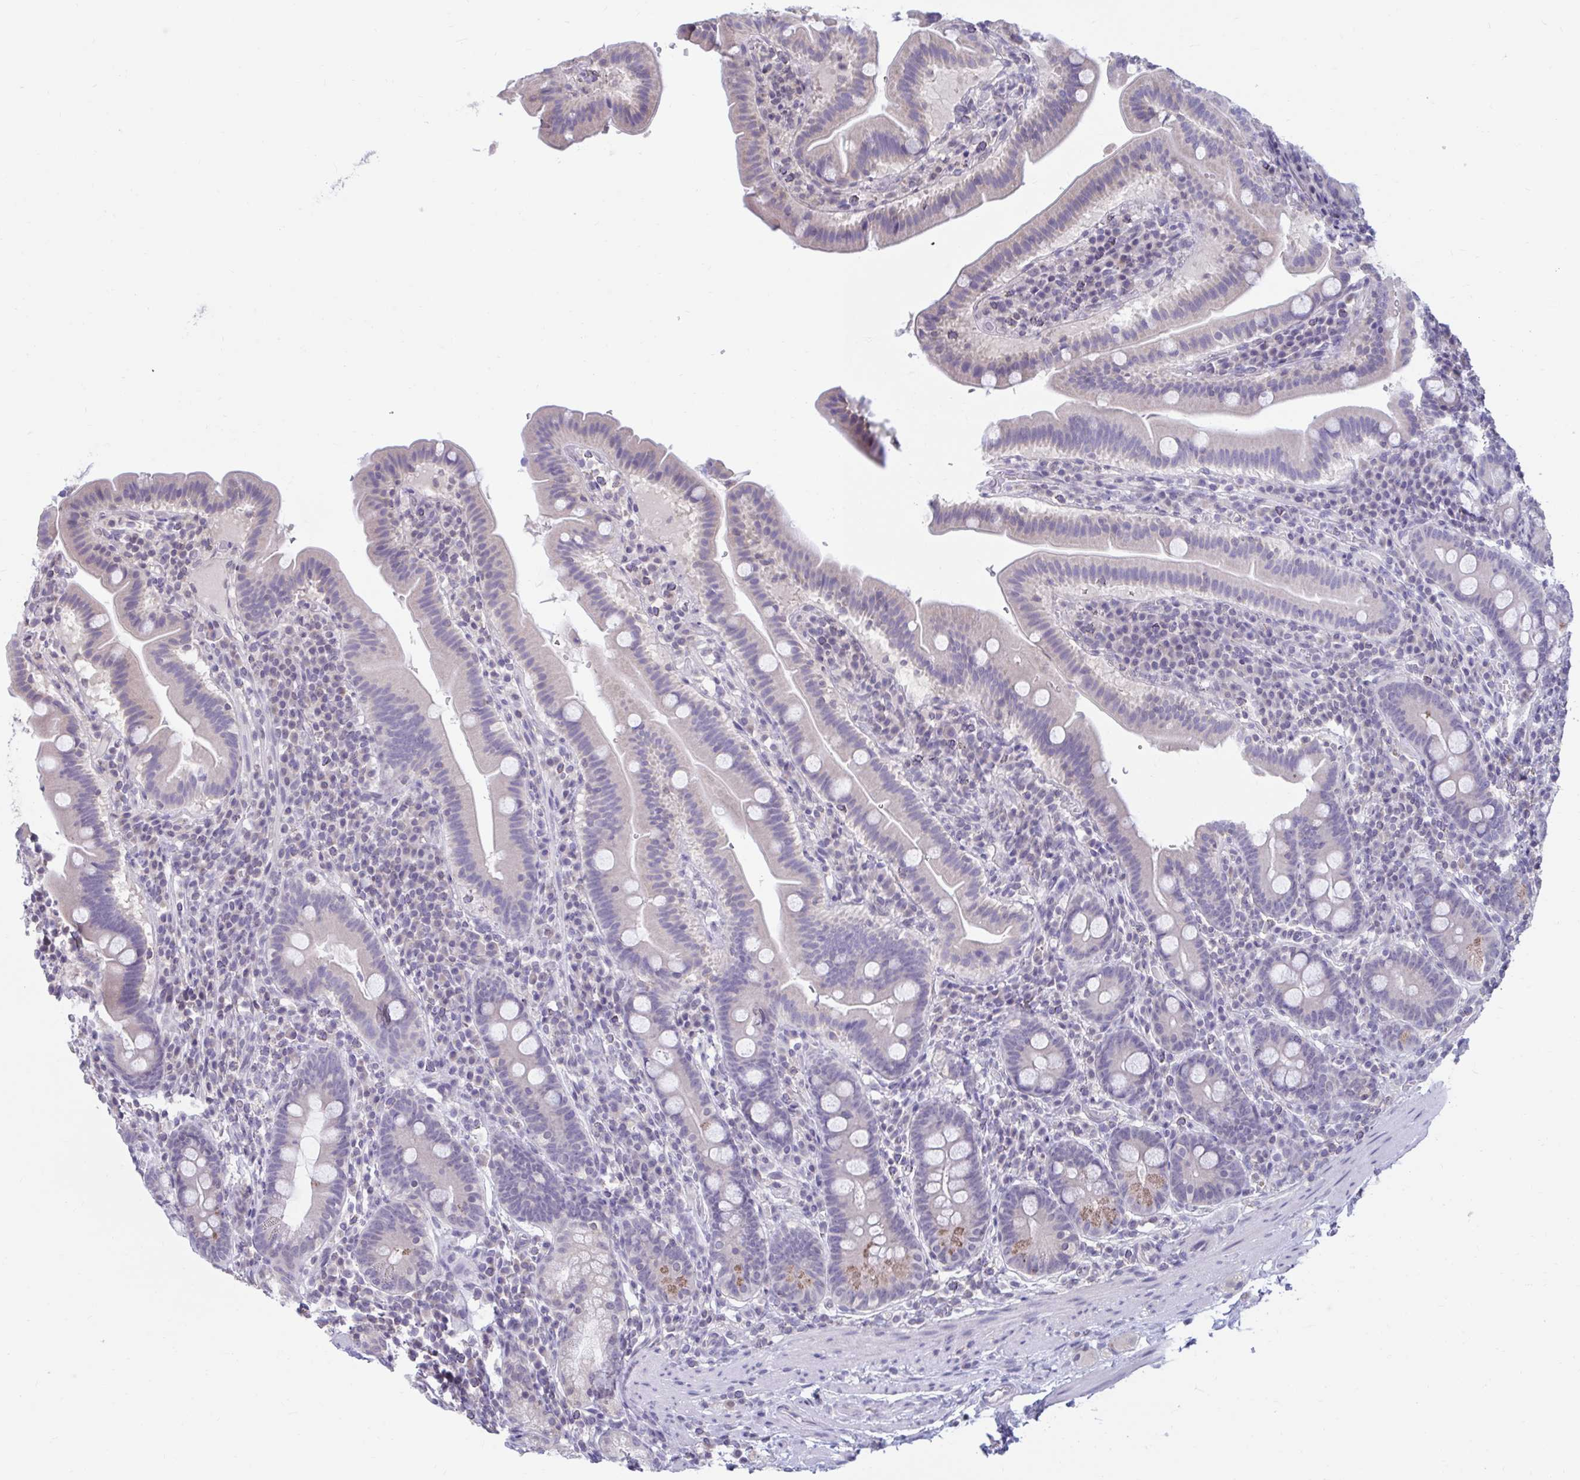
{"staining": {"intensity": "moderate", "quantity": "<25%", "location": "cytoplasmic/membranous"}, "tissue": "small intestine", "cell_type": "Glandular cells", "image_type": "normal", "snomed": [{"axis": "morphology", "description": "Normal tissue, NOS"}, {"axis": "topography", "description": "Small intestine"}], "caption": "The immunohistochemical stain highlights moderate cytoplasmic/membranous expression in glandular cells of unremarkable small intestine.", "gene": "ARPP19", "patient": {"sex": "male", "age": 26}}